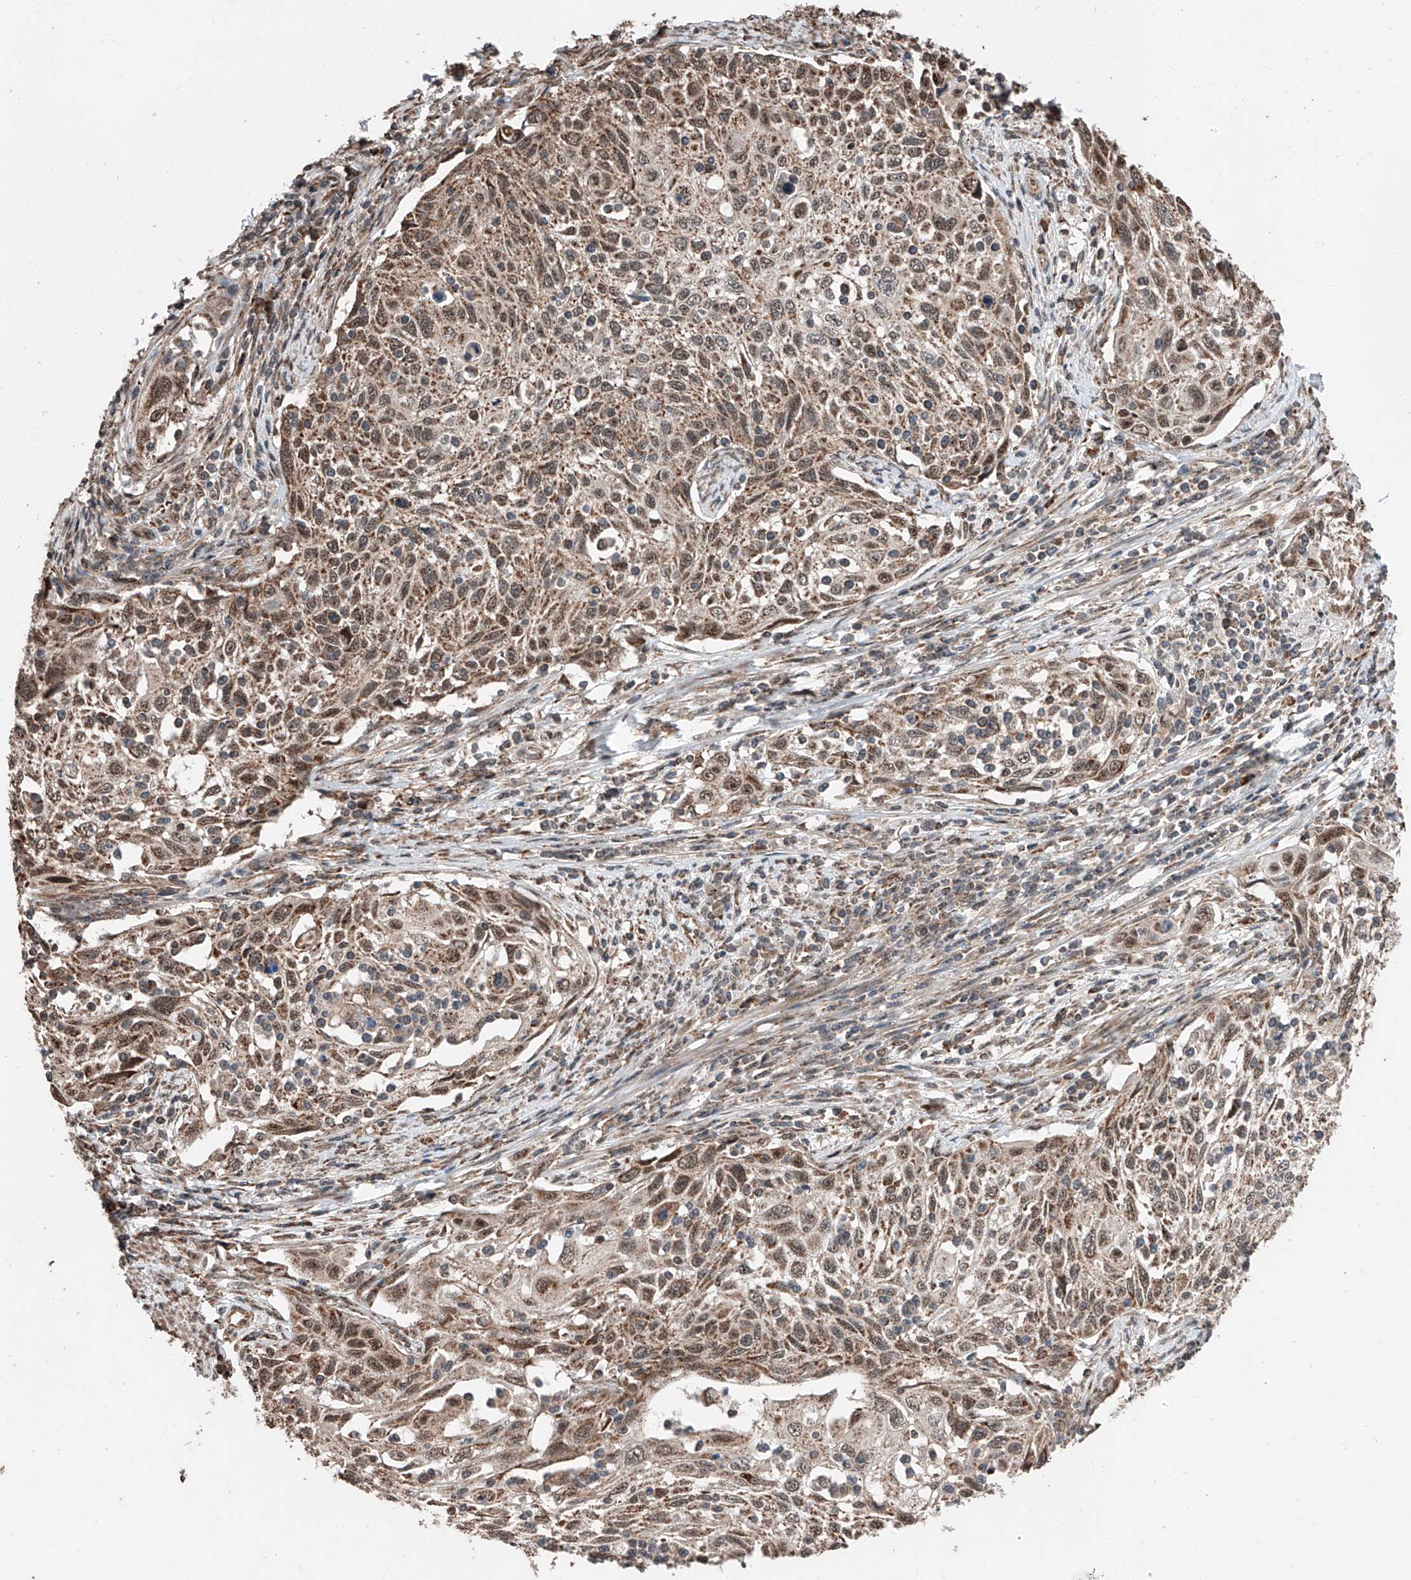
{"staining": {"intensity": "moderate", "quantity": ">75%", "location": "nuclear"}, "tissue": "cervical cancer", "cell_type": "Tumor cells", "image_type": "cancer", "snomed": [{"axis": "morphology", "description": "Squamous cell carcinoma, NOS"}, {"axis": "topography", "description": "Cervix"}], "caption": "Protein expression analysis of cervical squamous cell carcinoma demonstrates moderate nuclear expression in approximately >75% of tumor cells.", "gene": "ZNF445", "patient": {"sex": "female", "age": 70}}